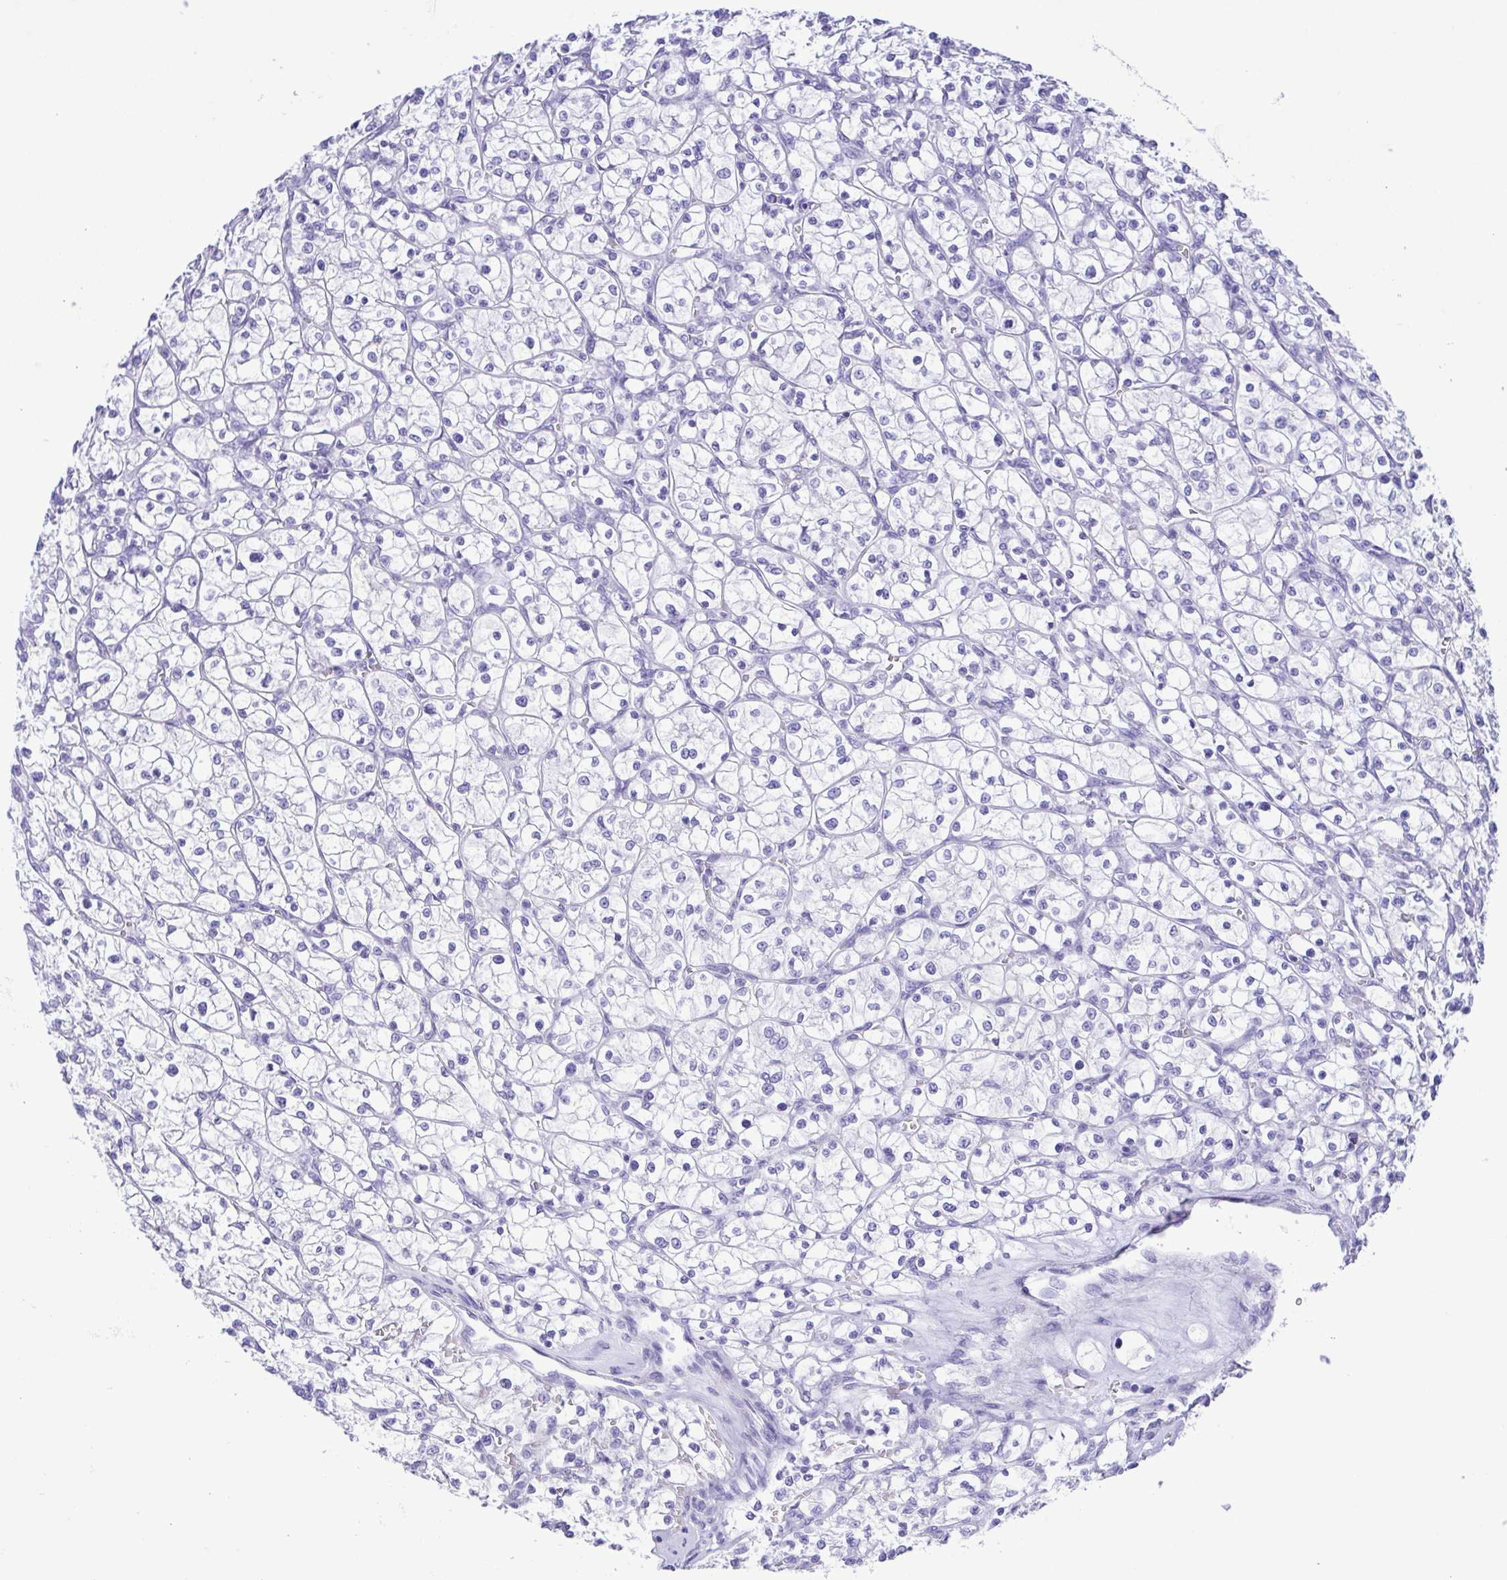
{"staining": {"intensity": "negative", "quantity": "none", "location": "none"}, "tissue": "renal cancer", "cell_type": "Tumor cells", "image_type": "cancer", "snomed": [{"axis": "morphology", "description": "Adenocarcinoma, NOS"}, {"axis": "topography", "description": "Kidney"}], "caption": "Tumor cells show no significant protein positivity in renal cancer (adenocarcinoma).", "gene": "ERP27", "patient": {"sex": "female", "age": 64}}